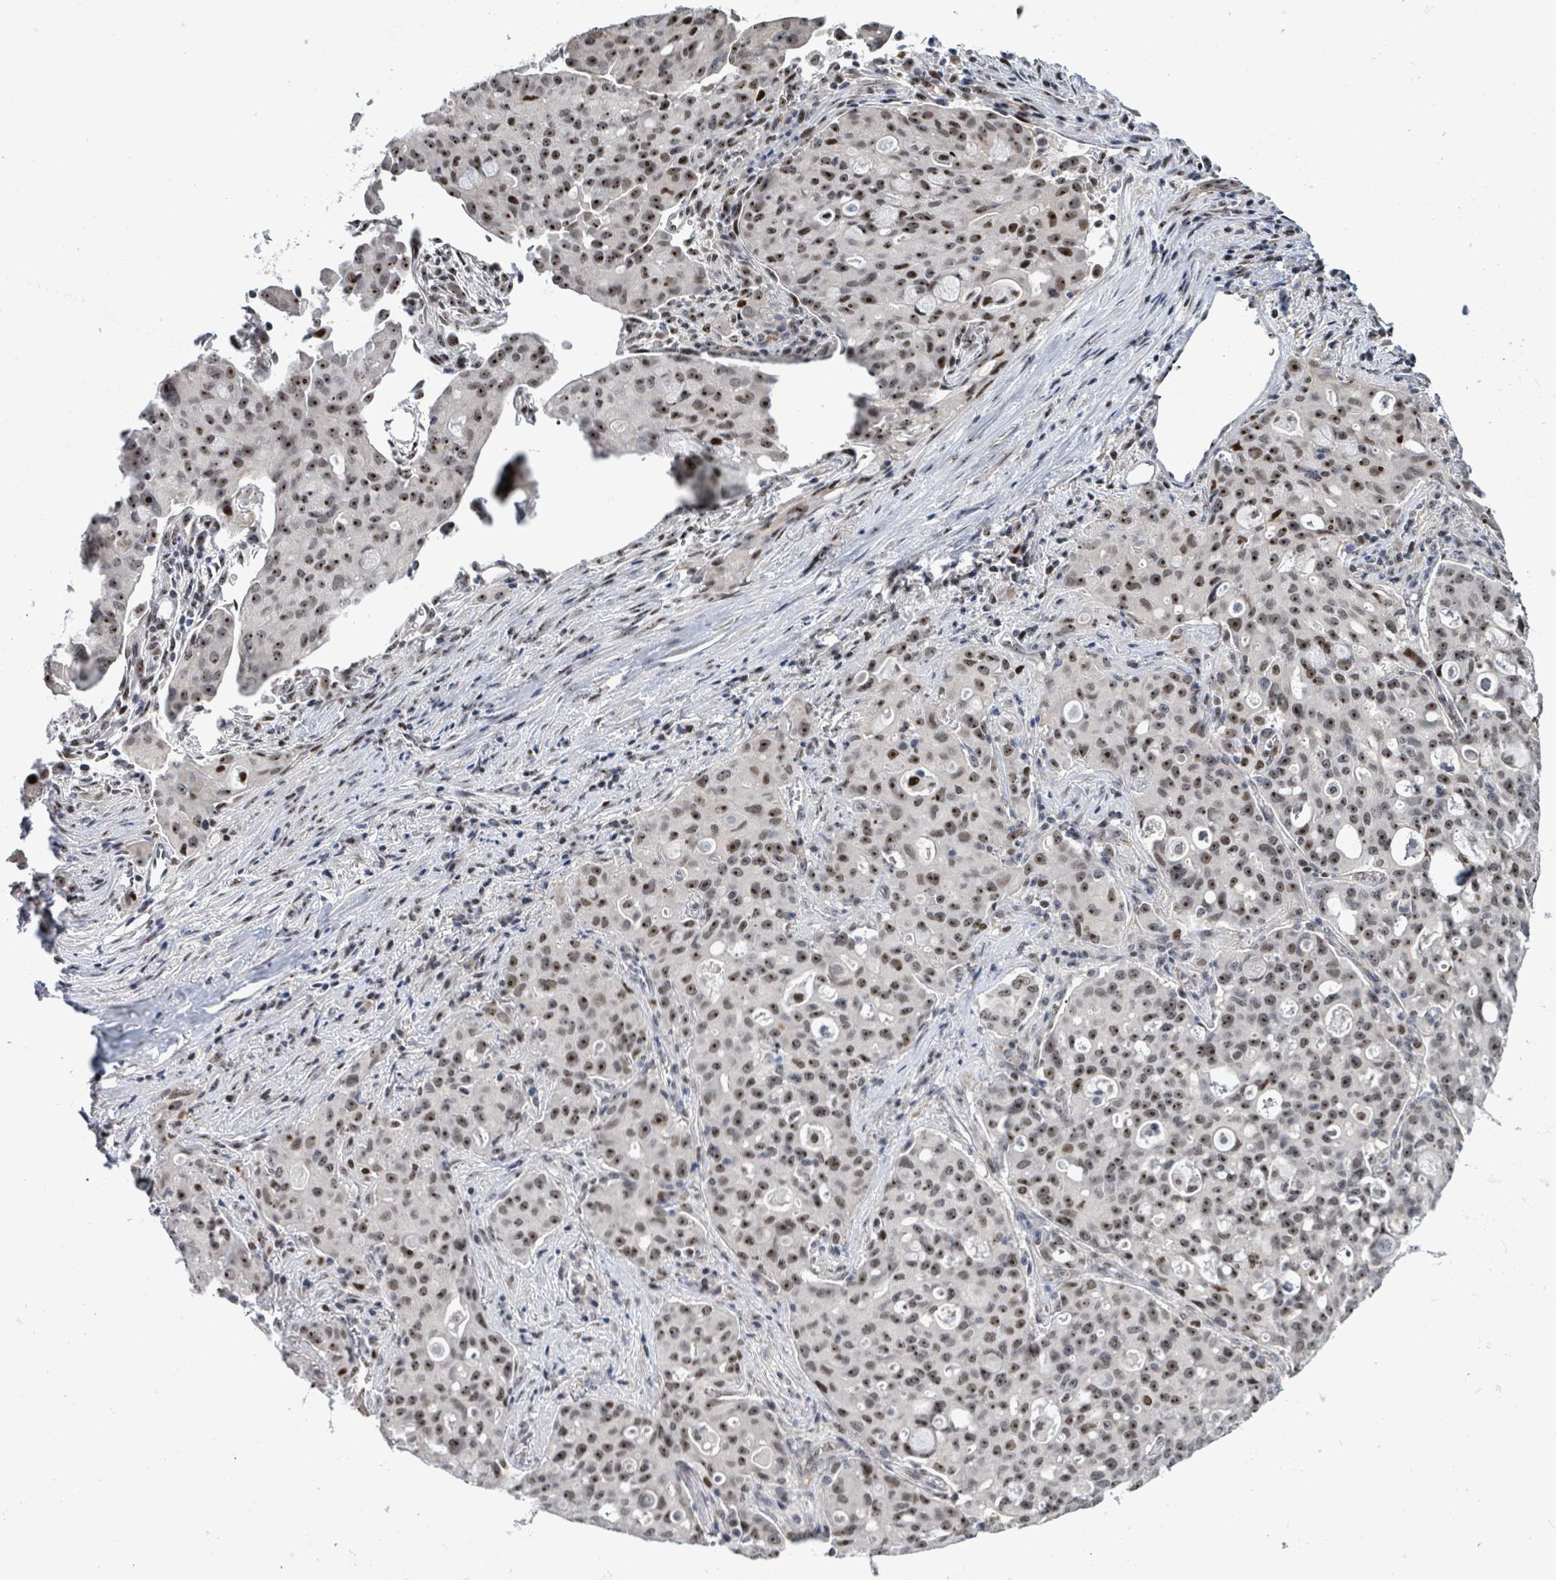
{"staining": {"intensity": "moderate", "quantity": ">75%", "location": "nuclear"}, "tissue": "lung cancer", "cell_type": "Tumor cells", "image_type": "cancer", "snomed": [{"axis": "morphology", "description": "Adenocarcinoma, NOS"}, {"axis": "topography", "description": "Lung"}], "caption": "Moderate nuclear expression for a protein is appreciated in about >75% of tumor cells of lung cancer (adenocarcinoma) using immunohistochemistry (IHC).", "gene": "RRN3", "patient": {"sex": "female", "age": 44}}